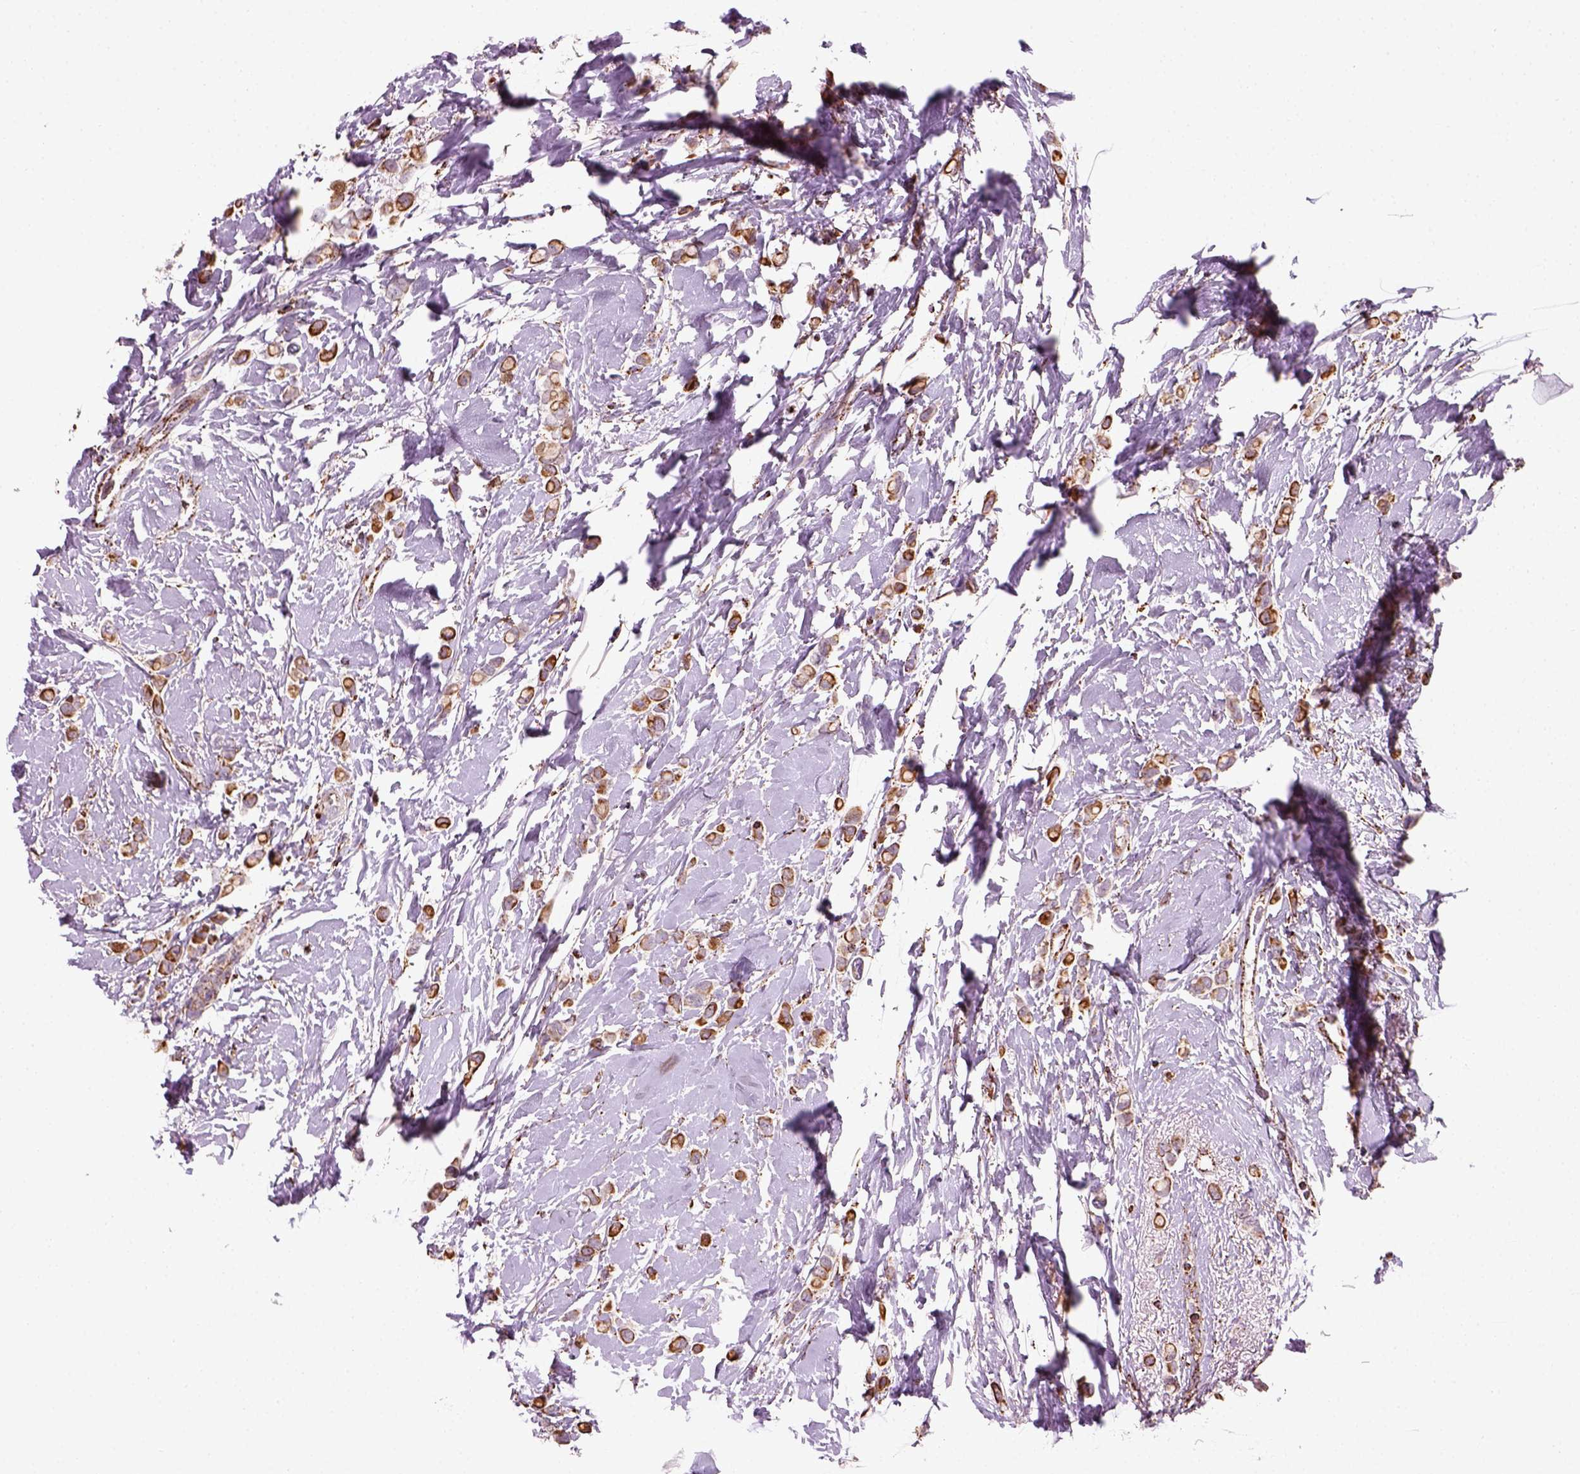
{"staining": {"intensity": "strong", "quantity": ">75%", "location": "cytoplasmic/membranous"}, "tissue": "breast cancer", "cell_type": "Tumor cells", "image_type": "cancer", "snomed": [{"axis": "morphology", "description": "Lobular carcinoma"}, {"axis": "topography", "description": "Breast"}], "caption": "Protein expression analysis of breast cancer displays strong cytoplasmic/membranous positivity in about >75% of tumor cells. (brown staining indicates protein expression, while blue staining denotes nuclei).", "gene": "NUDT16L1", "patient": {"sex": "female", "age": 66}}